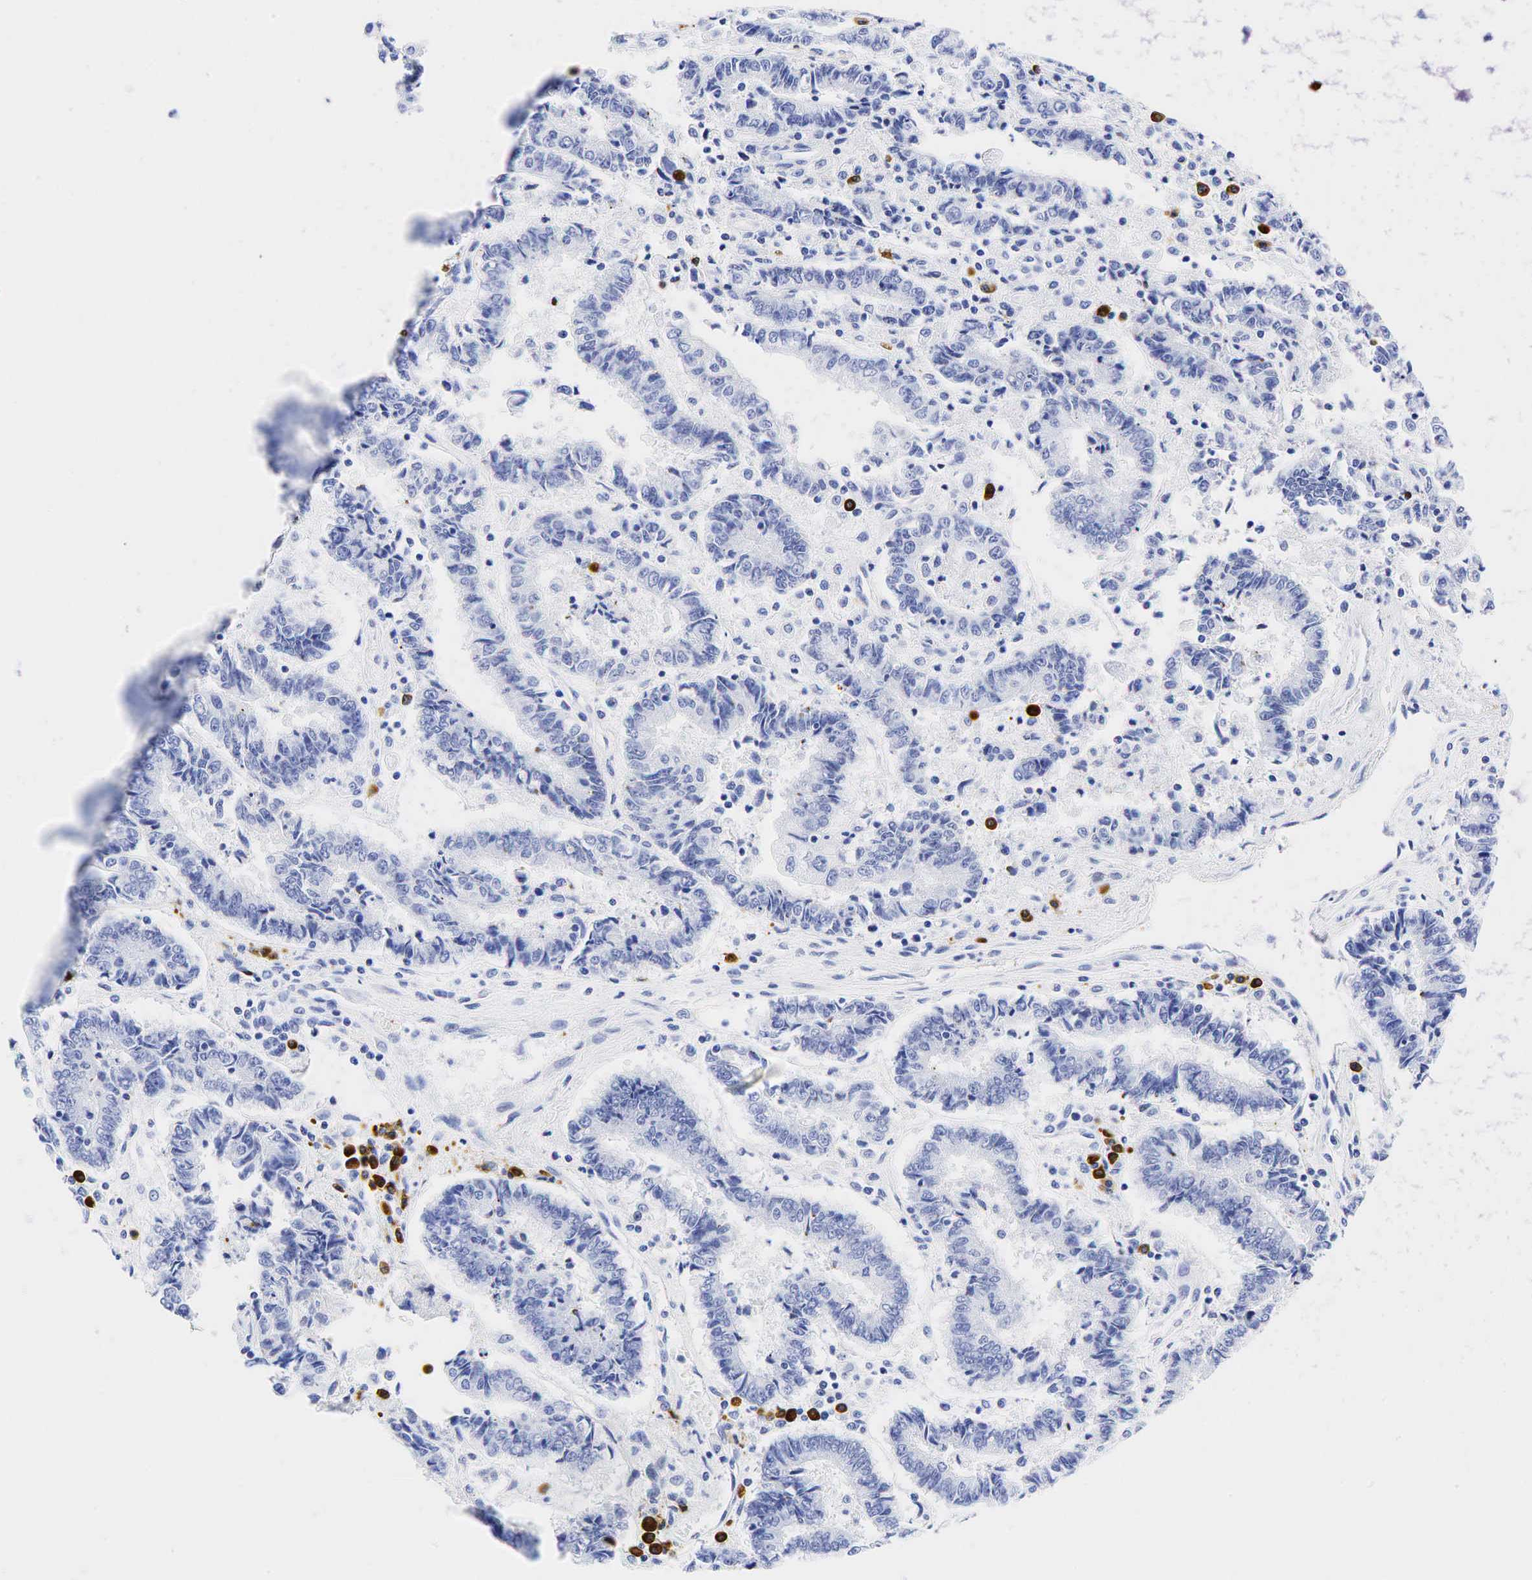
{"staining": {"intensity": "negative", "quantity": "none", "location": "none"}, "tissue": "endometrial cancer", "cell_type": "Tumor cells", "image_type": "cancer", "snomed": [{"axis": "morphology", "description": "Adenocarcinoma, NOS"}, {"axis": "topography", "description": "Endometrium"}], "caption": "IHC of human endometrial cancer (adenocarcinoma) shows no staining in tumor cells.", "gene": "CD79A", "patient": {"sex": "female", "age": 75}}